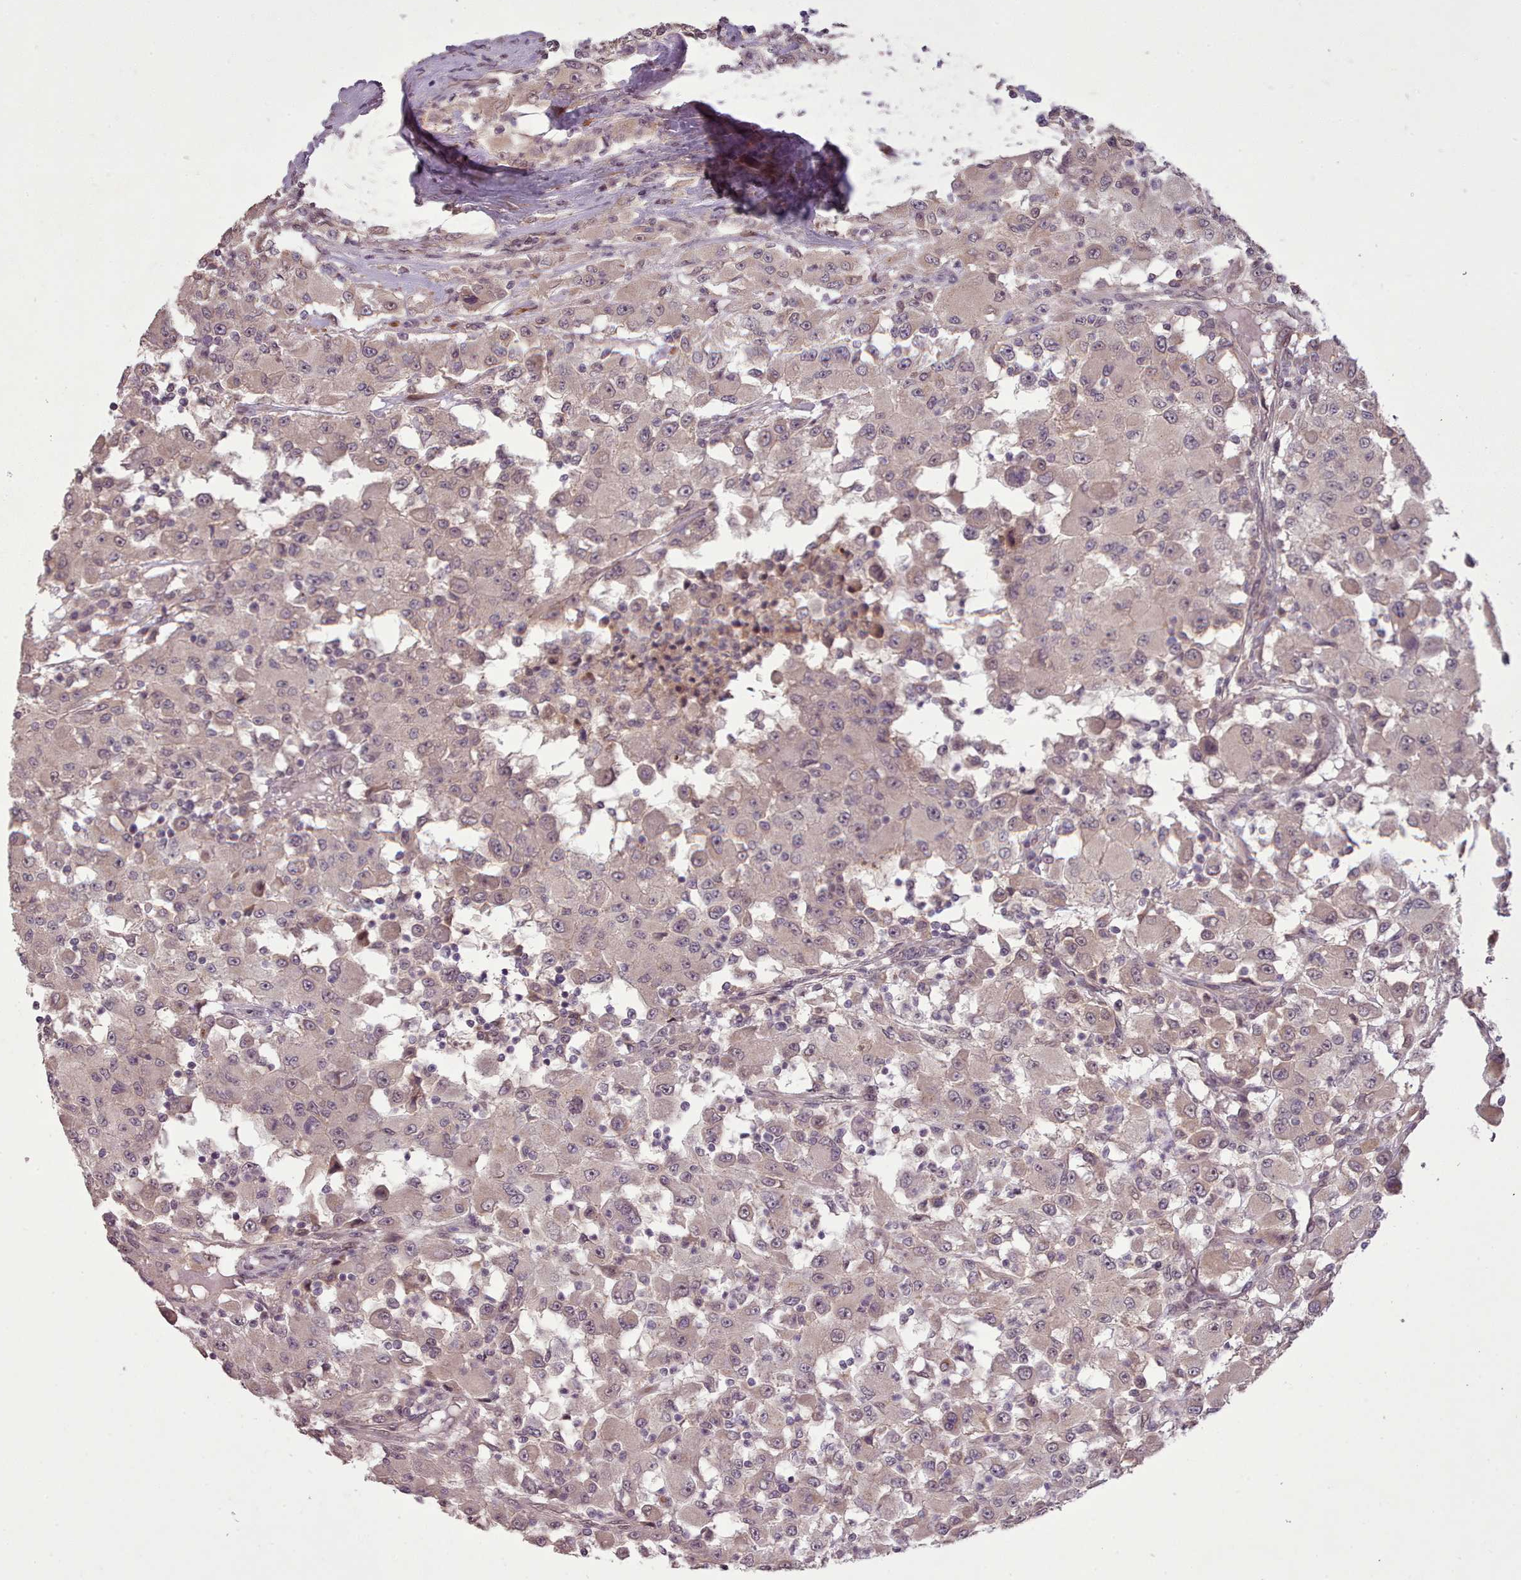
{"staining": {"intensity": "weak", "quantity": "<25%", "location": "cytoplasmic/membranous,nuclear"}, "tissue": "renal cancer", "cell_type": "Tumor cells", "image_type": "cancer", "snomed": [{"axis": "morphology", "description": "Adenocarcinoma, NOS"}, {"axis": "topography", "description": "Kidney"}], "caption": "Immunohistochemistry of renal cancer (adenocarcinoma) exhibits no staining in tumor cells. The staining is performed using DAB brown chromogen with nuclei counter-stained in using hematoxylin.", "gene": "CDC6", "patient": {"sex": "female", "age": 67}}